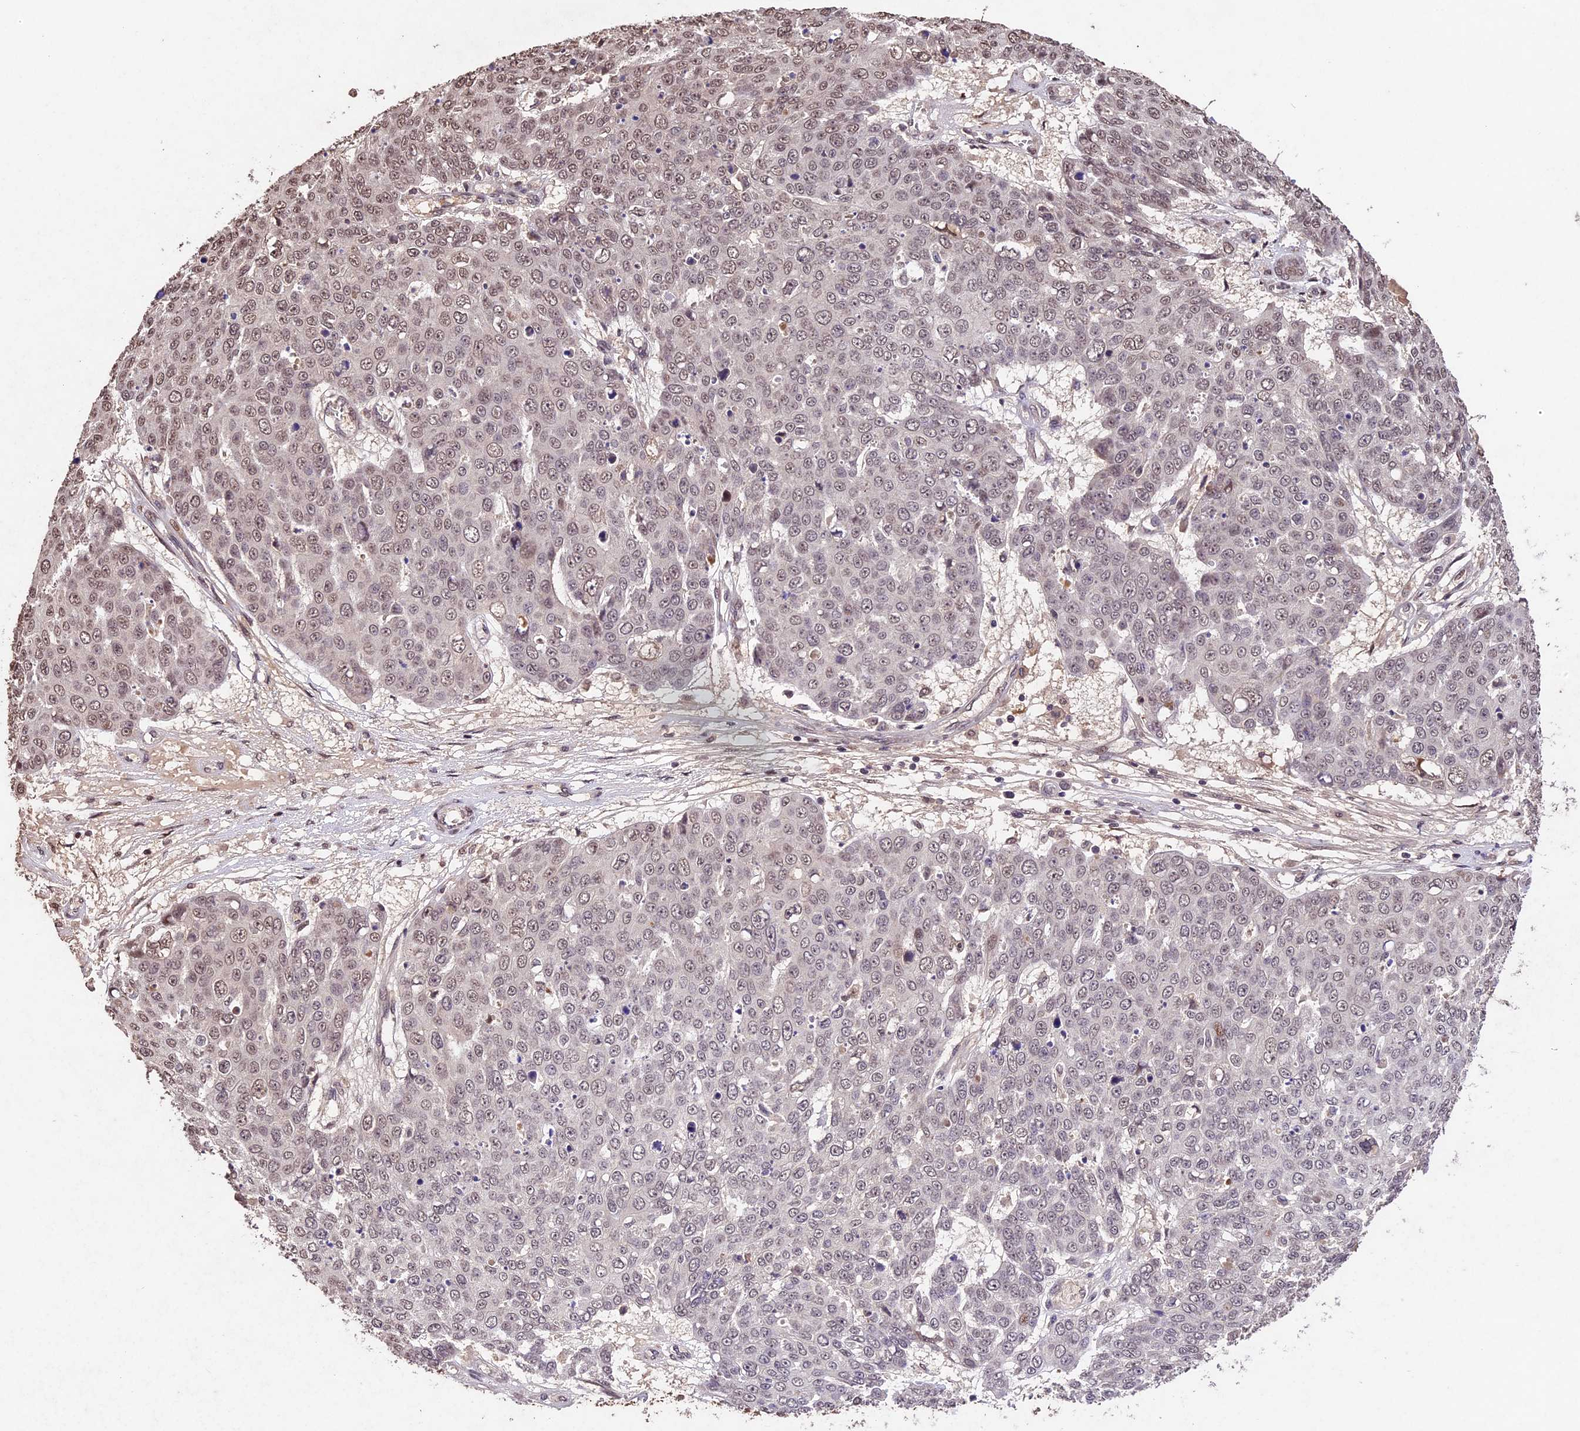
{"staining": {"intensity": "moderate", "quantity": "<25%", "location": "nuclear"}, "tissue": "skin cancer", "cell_type": "Tumor cells", "image_type": "cancer", "snomed": [{"axis": "morphology", "description": "Normal tissue, NOS"}, {"axis": "morphology", "description": "Squamous cell carcinoma, NOS"}, {"axis": "topography", "description": "Skin"}], "caption": "Protein analysis of skin squamous cell carcinoma tissue exhibits moderate nuclear expression in approximately <25% of tumor cells.", "gene": "CDKN2AIP", "patient": {"sex": "male", "age": 72}}